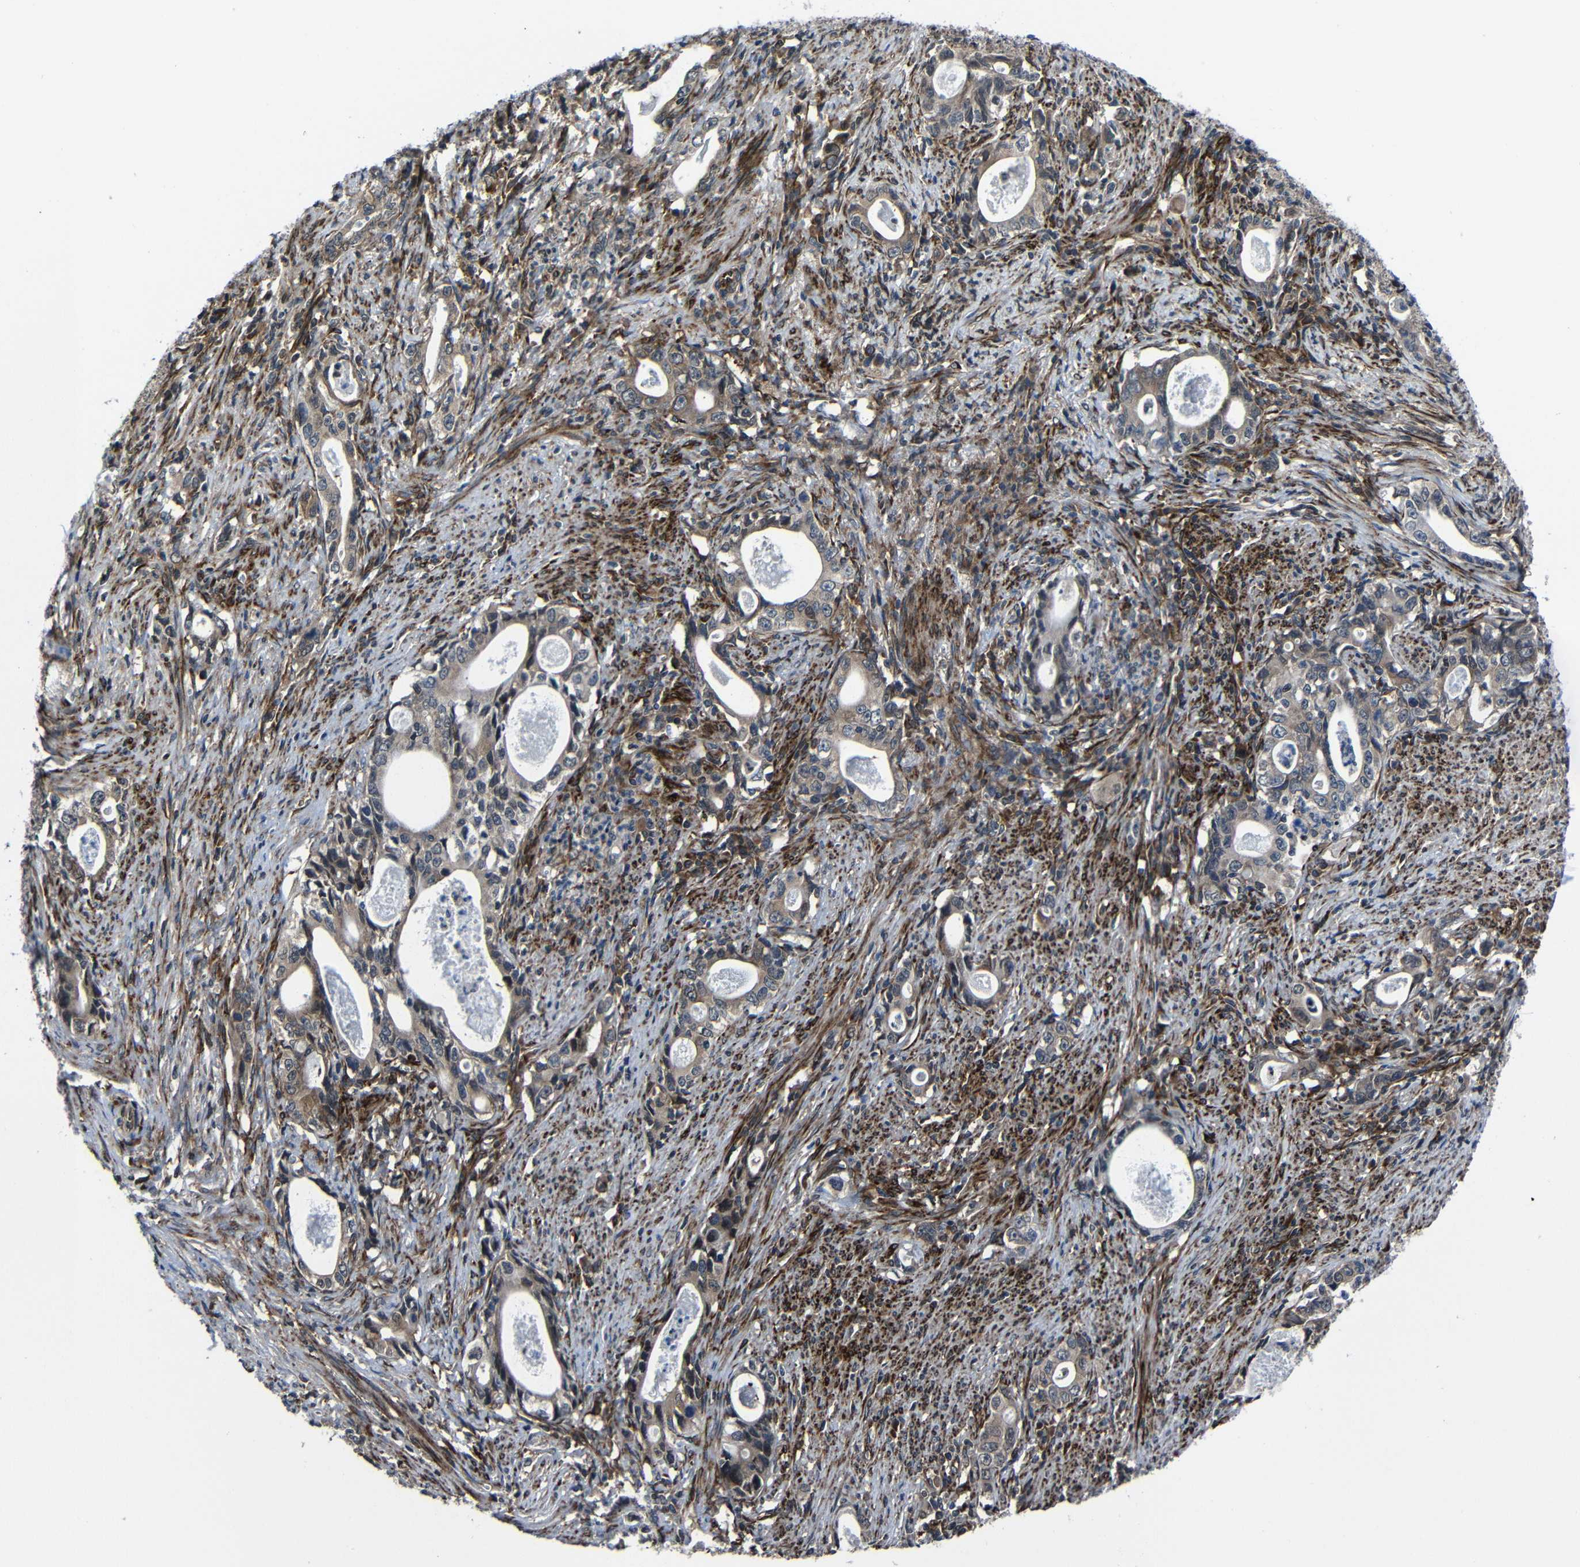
{"staining": {"intensity": "weak", "quantity": ">75%", "location": "cytoplasmic/membranous"}, "tissue": "stomach cancer", "cell_type": "Tumor cells", "image_type": "cancer", "snomed": [{"axis": "morphology", "description": "Adenocarcinoma, NOS"}, {"axis": "topography", "description": "Stomach, lower"}], "caption": "This is a micrograph of immunohistochemistry (IHC) staining of stomach adenocarcinoma, which shows weak expression in the cytoplasmic/membranous of tumor cells.", "gene": "KIAA0513", "patient": {"sex": "female", "age": 72}}